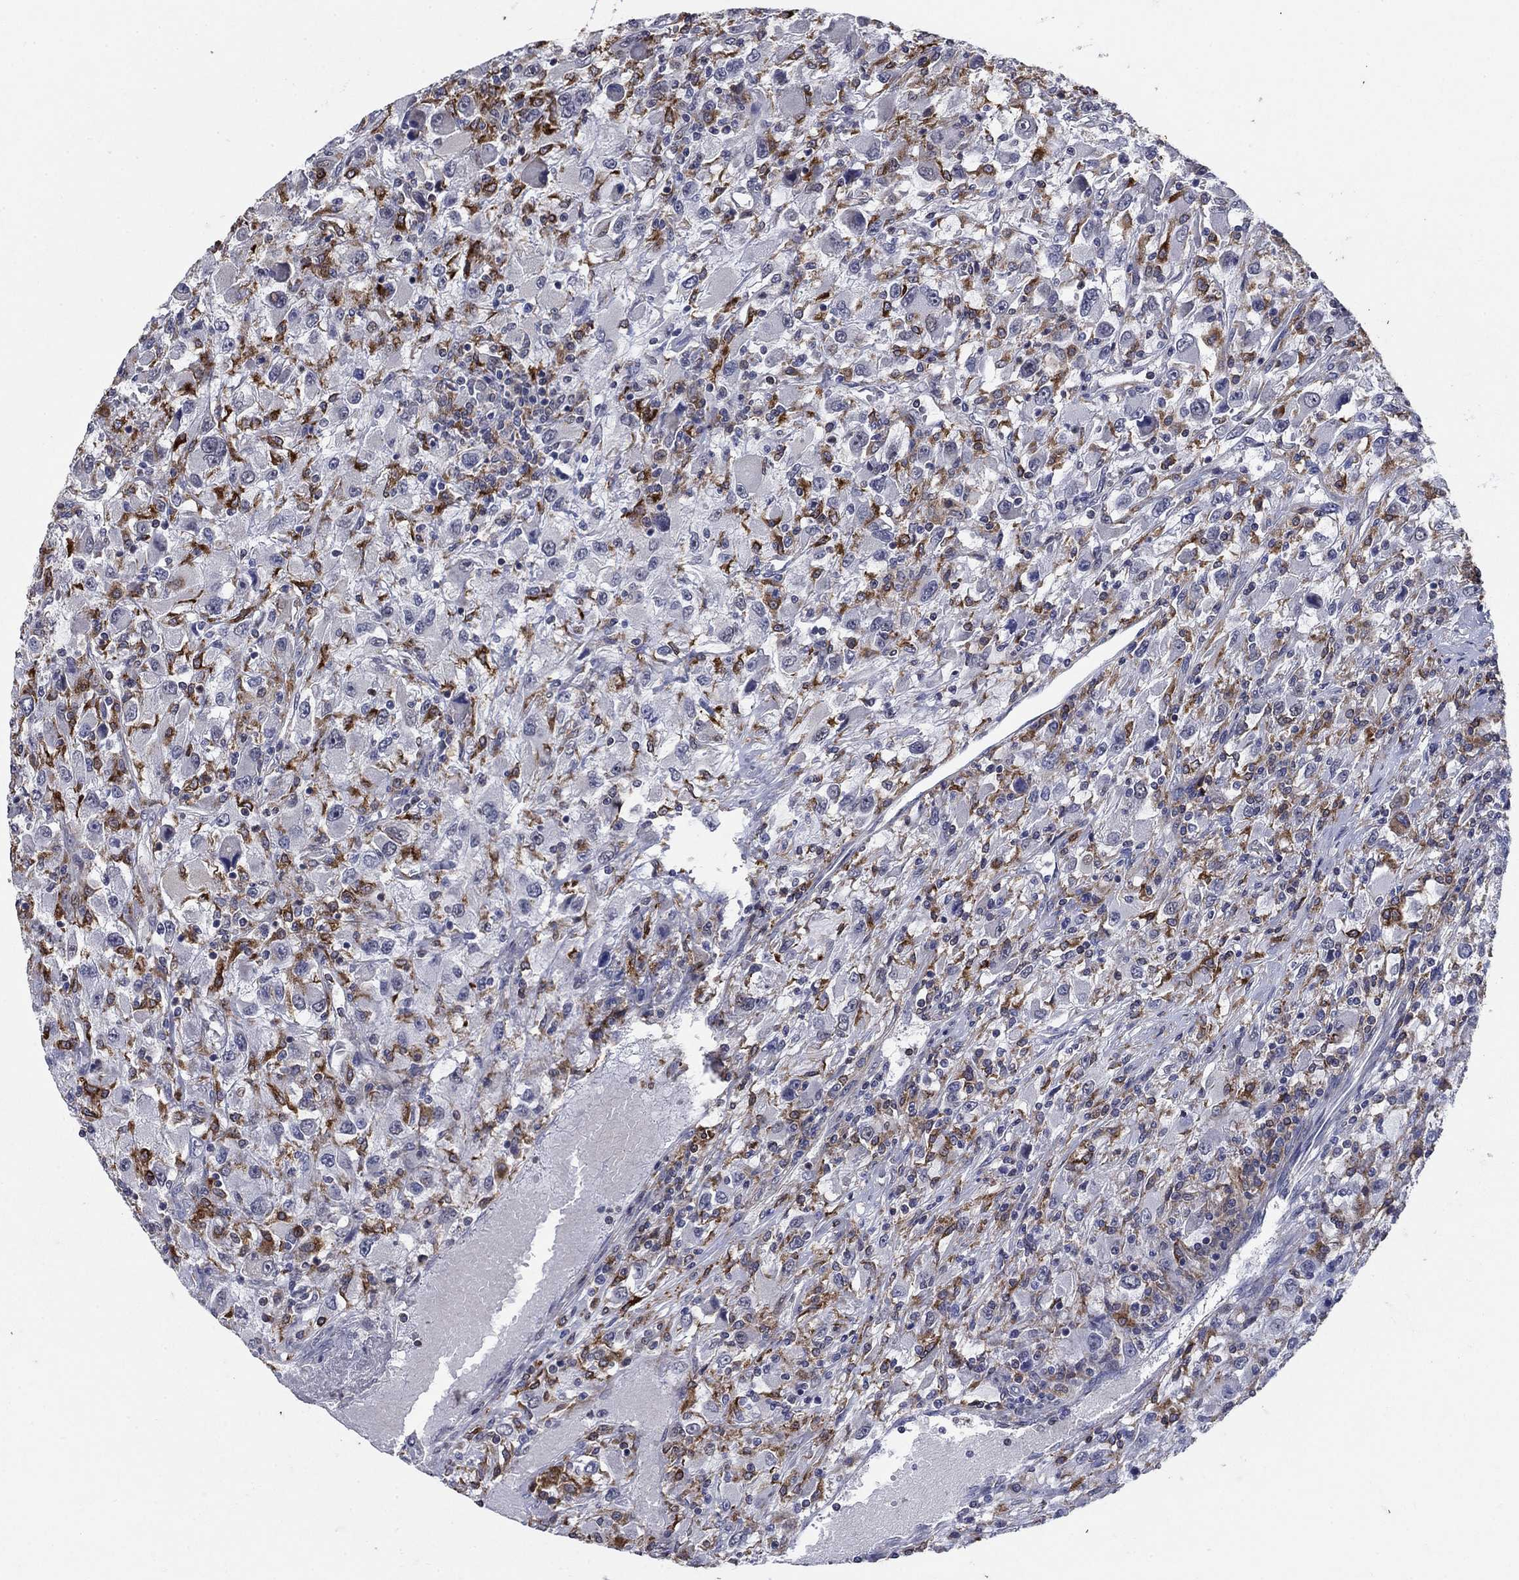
{"staining": {"intensity": "negative", "quantity": "none", "location": "none"}, "tissue": "renal cancer", "cell_type": "Tumor cells", "image_type": "cancer", "snomed": [{"axis": "morphology", "description": "Adenocarcinoma, NOS"}, {"axis": "topography", "description": "Kidney"}], "caption": "The IHC histopathology image has no significant positivity in tumor cells of renal cancer tissue. The staining is performed using DAB (3,3'-diaminobenzidine) brown chromogen with nuclei counter-stained in using hematoxylin.", "gene": "DHRS7", "patient": {"sex": "female", "age": 67}}